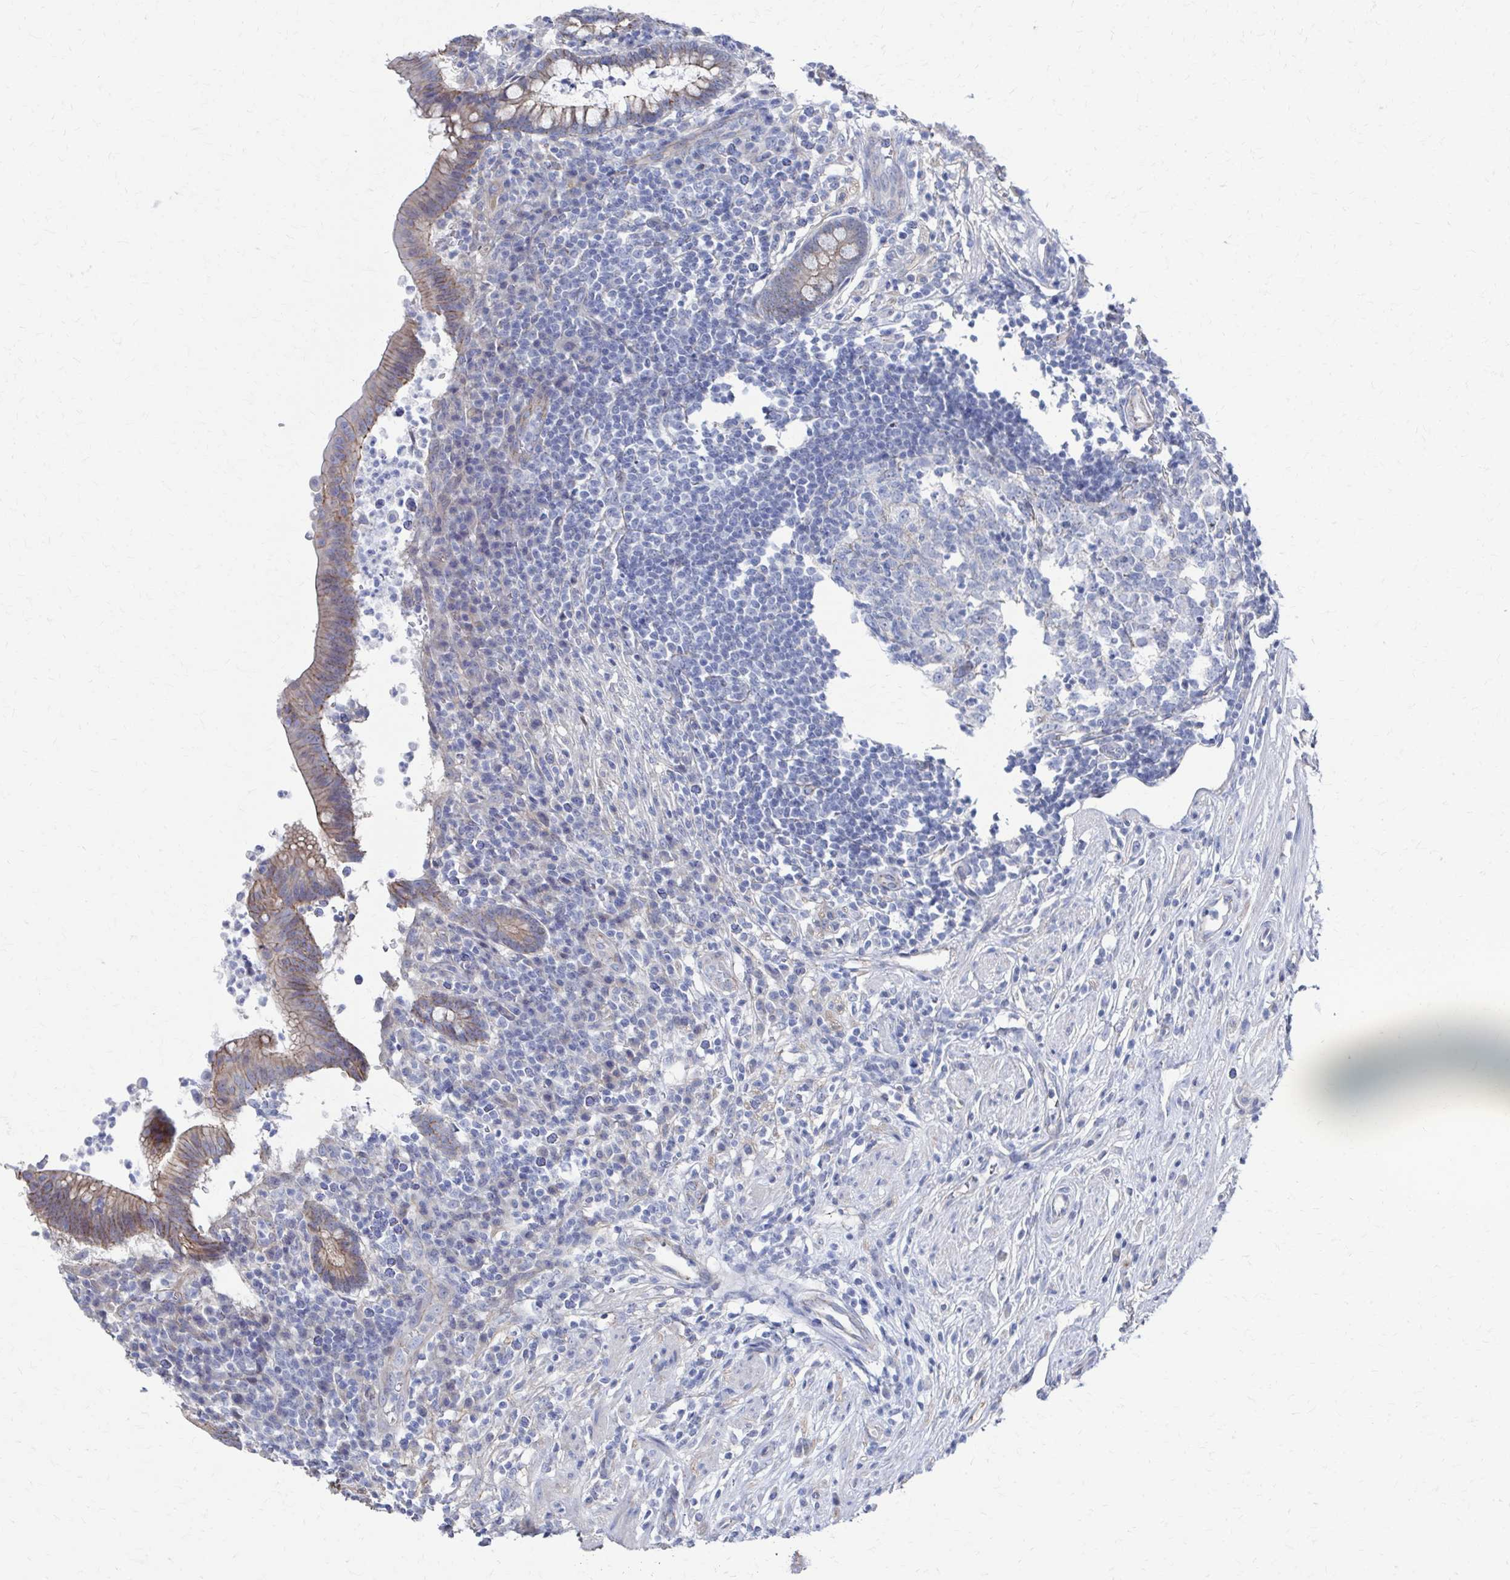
{"staining": {"intensity": "weak", "quantity": "25%-75%", "location": "cytoplasmic/membranous"}, "tissue": "appendix", "cell_type": "Glandular cells", "image_type": "normal", "snomed": [{"axis": "morphology", "description": "Normal tissue, NOS"}, {"axis": "topography", "description": "Appendix"}], "caption": "DAB (3,3'-diaminobenzidine) immunohistochemical staining of benign human appendix shows weak cytoplasmic/membranous protein staining in about 25%-75% of glandular cells. (Brightfield microscopy of DAB IHC at high magnification).", "gene": "PLEKHG7", "patient": {"sex": "female", "age": 56}}